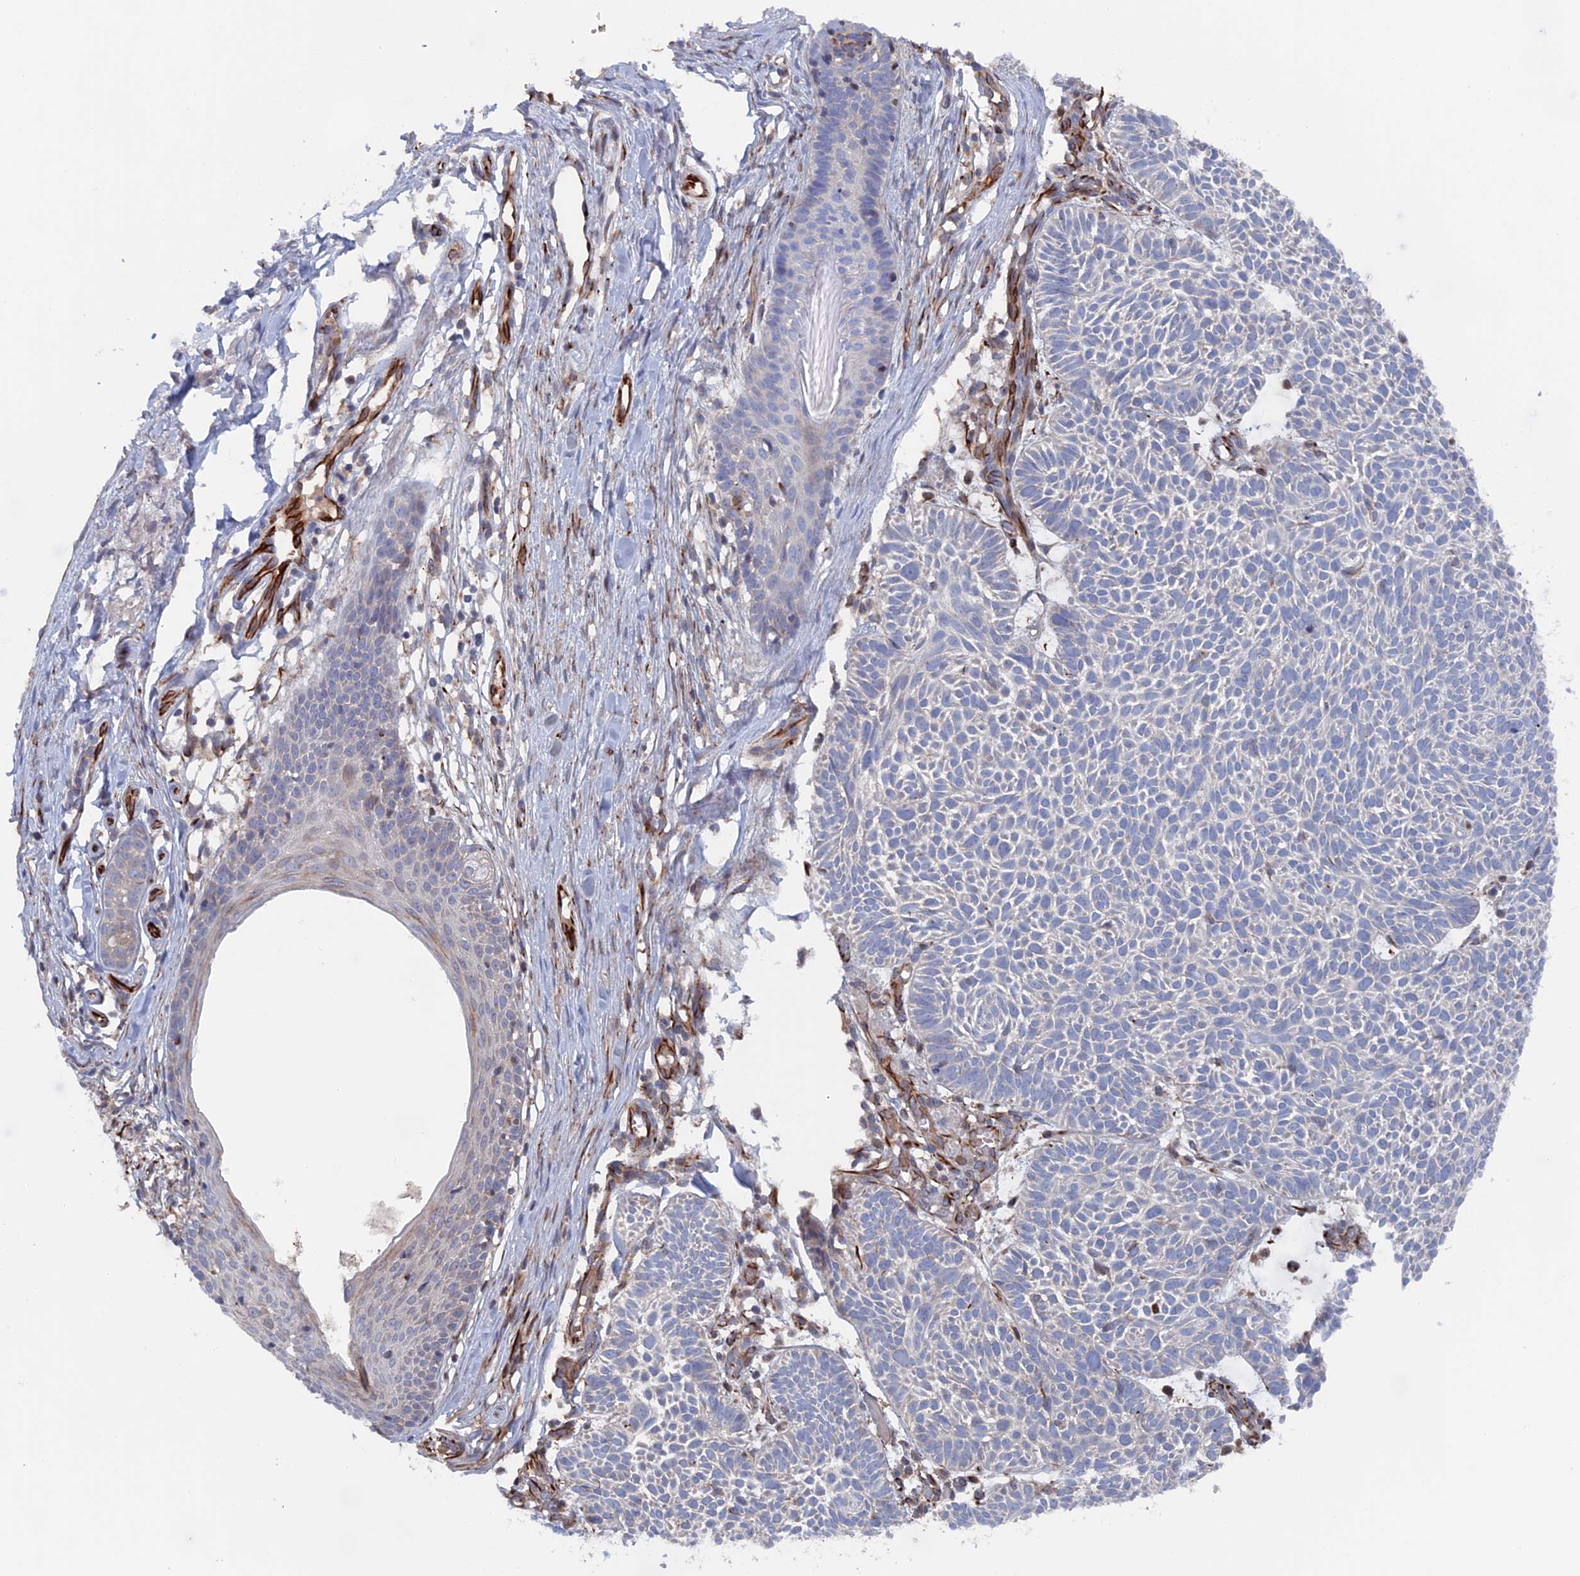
{"staining": {"intensity": "negative", "quantity": "none", "location": "none"}, "tissue": "skin cancer", "cell_type": "Tumor cells", "image_type": "cancer", "snomed": [{"axis": "morphology", "description": "Basal cell carcinoma"}, {"axis": "topography", "description": "Skin"}], "caption": "Human skin cancer (basal cell carcinoma) stained for a protein using IHC demonstrates no positivity in tumor cells.", "gene": "SMG9", "patient": {"sex": "male", "age": 69}}